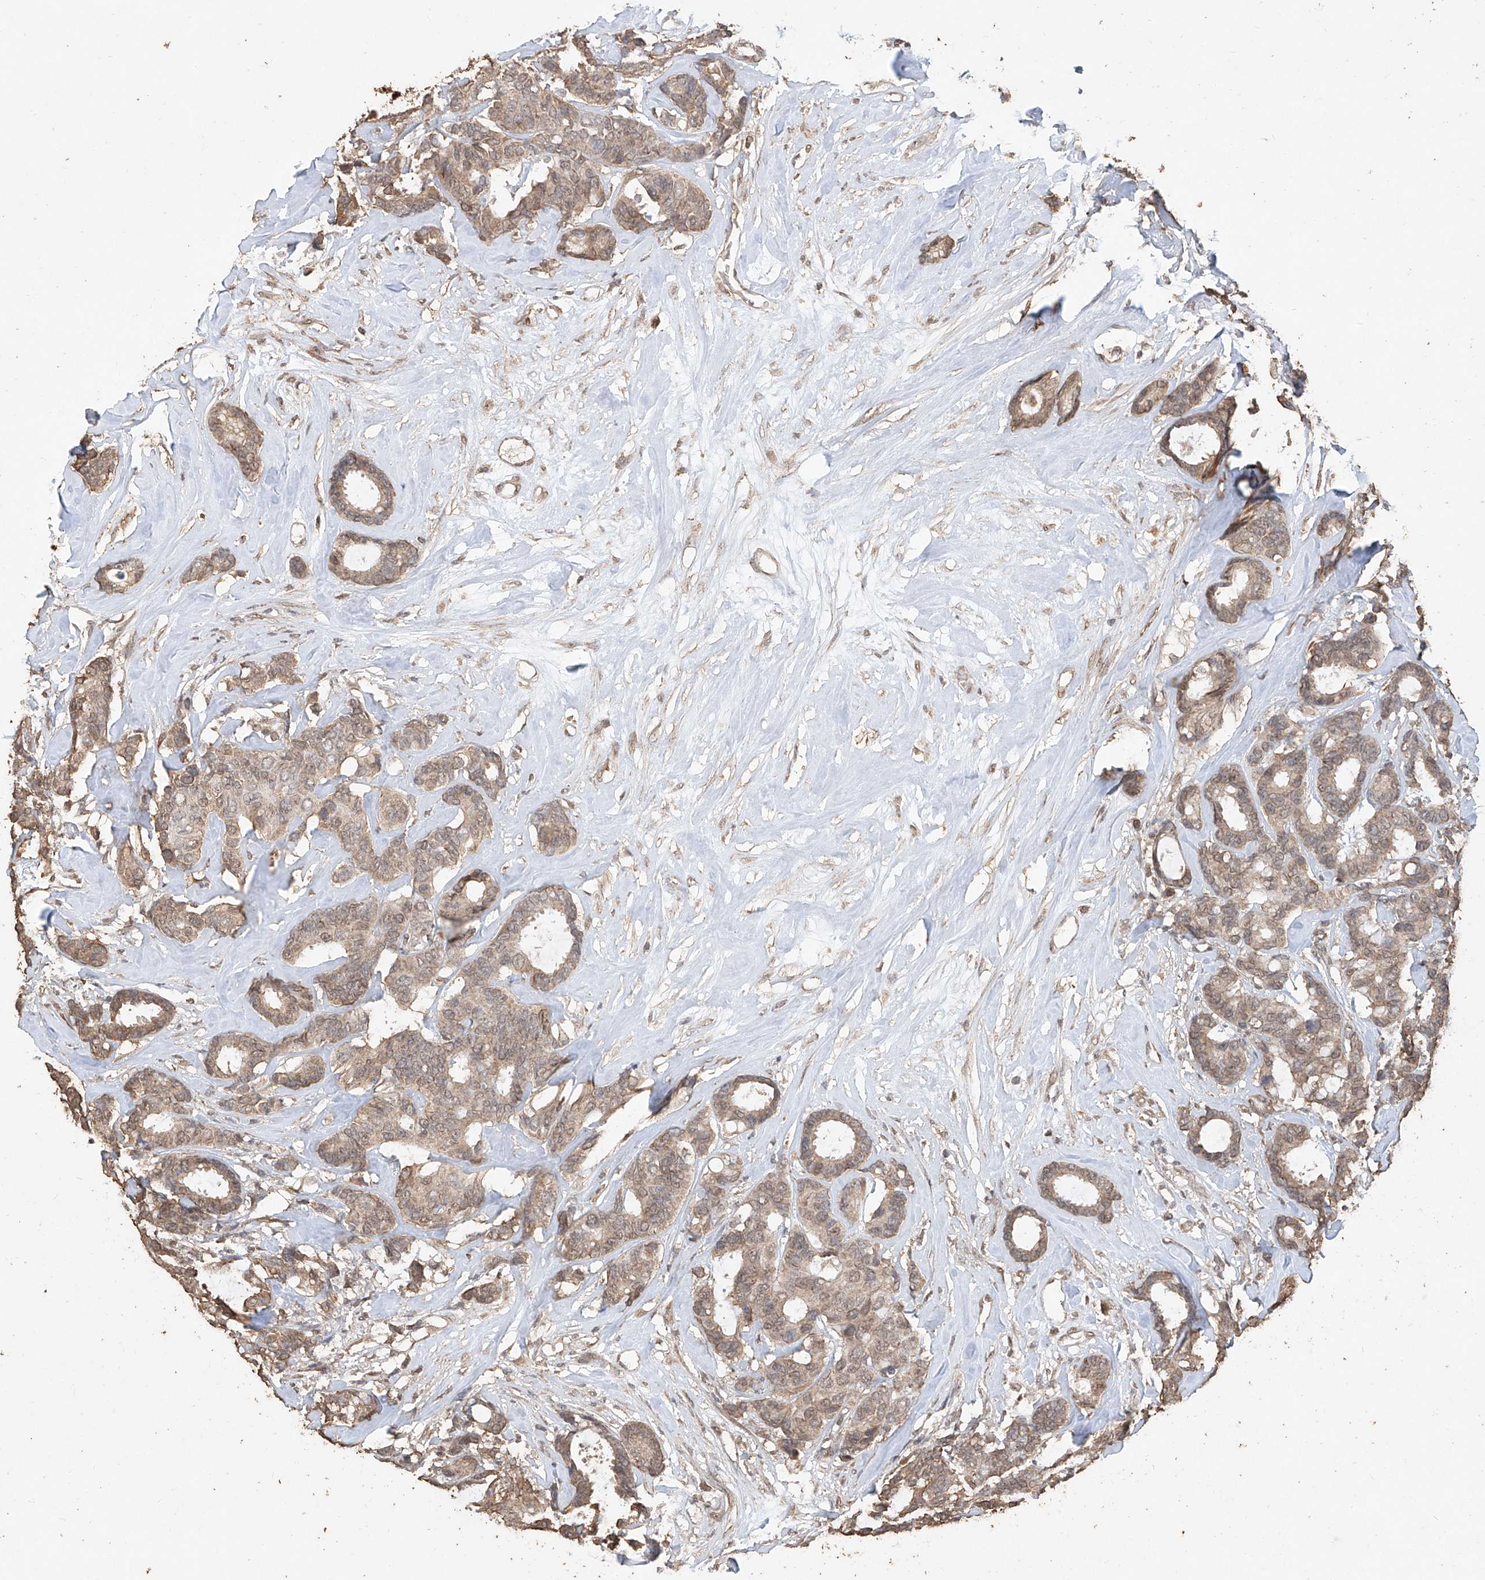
{"staining": {"intensity": "moderate", "quantity": ">75%", "location": "cytoplasmic/membranous,nuclear"}, "tissue": "breast cancer", "cell_type": "Tumor cells", "image_type": "cancer", "snomed": [{"axis": "morphology", "description": "Duct carcinoma"}, {"axis": "topography", "description": "Breast"}], "caption": "Immunohistochemical staining of human breast intraductal carcinoma displays medium levels of moderate cytoplasmic/membranous and nuclear expression in about >75% of tumor cells. (DAB IHC with brightfield microscopy, high magnification).", "gene": "ELOVL1", "patient": {"sex": "female", "age": 87}}